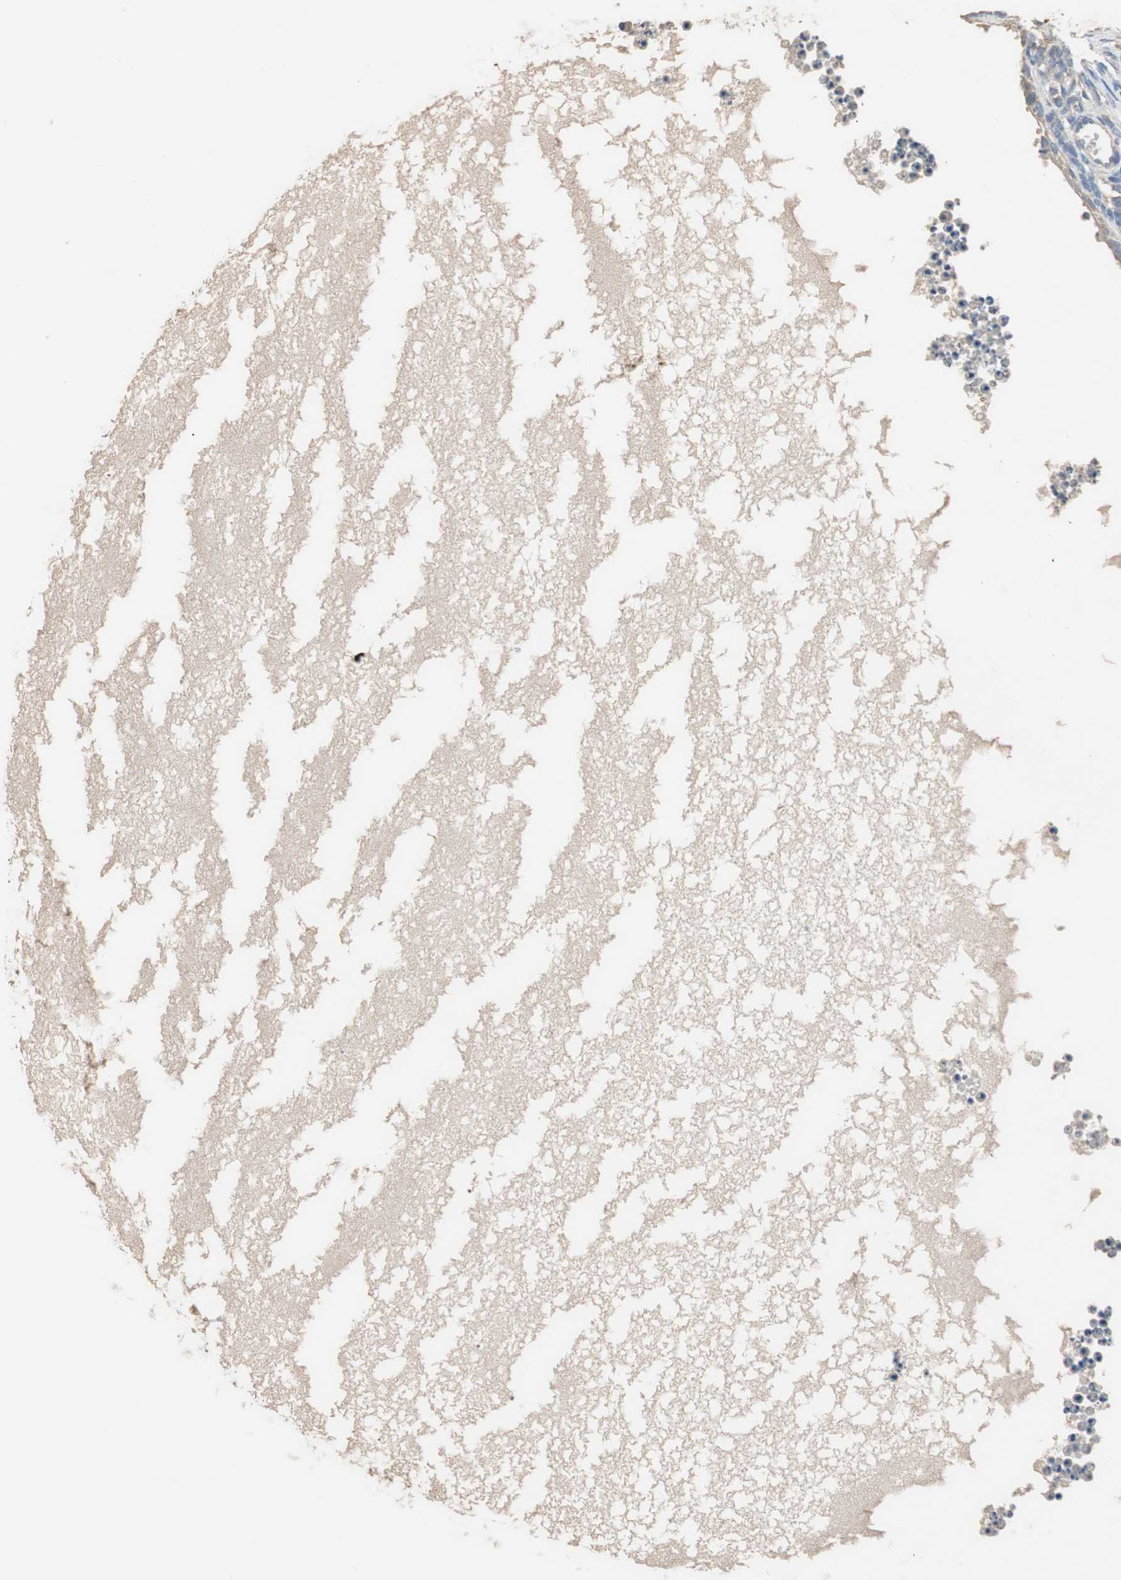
{"staining": {"intensity": "negative", "quantity": "none", "location": "none"}, "tissue": "ovary", "cell_type": "Follicle cells", "image_type": "normal", "snomed": [{"axis": "morphology", "description": "Normal tissue, NOS"}, {"axis": "topography", "description": "Ovary"}], "caption": "Ovary stained for a protein using IHC exhibits no expression follicle cells.", "gene": "ADAP1", "patient": {"sex": "female", "age": 35}}